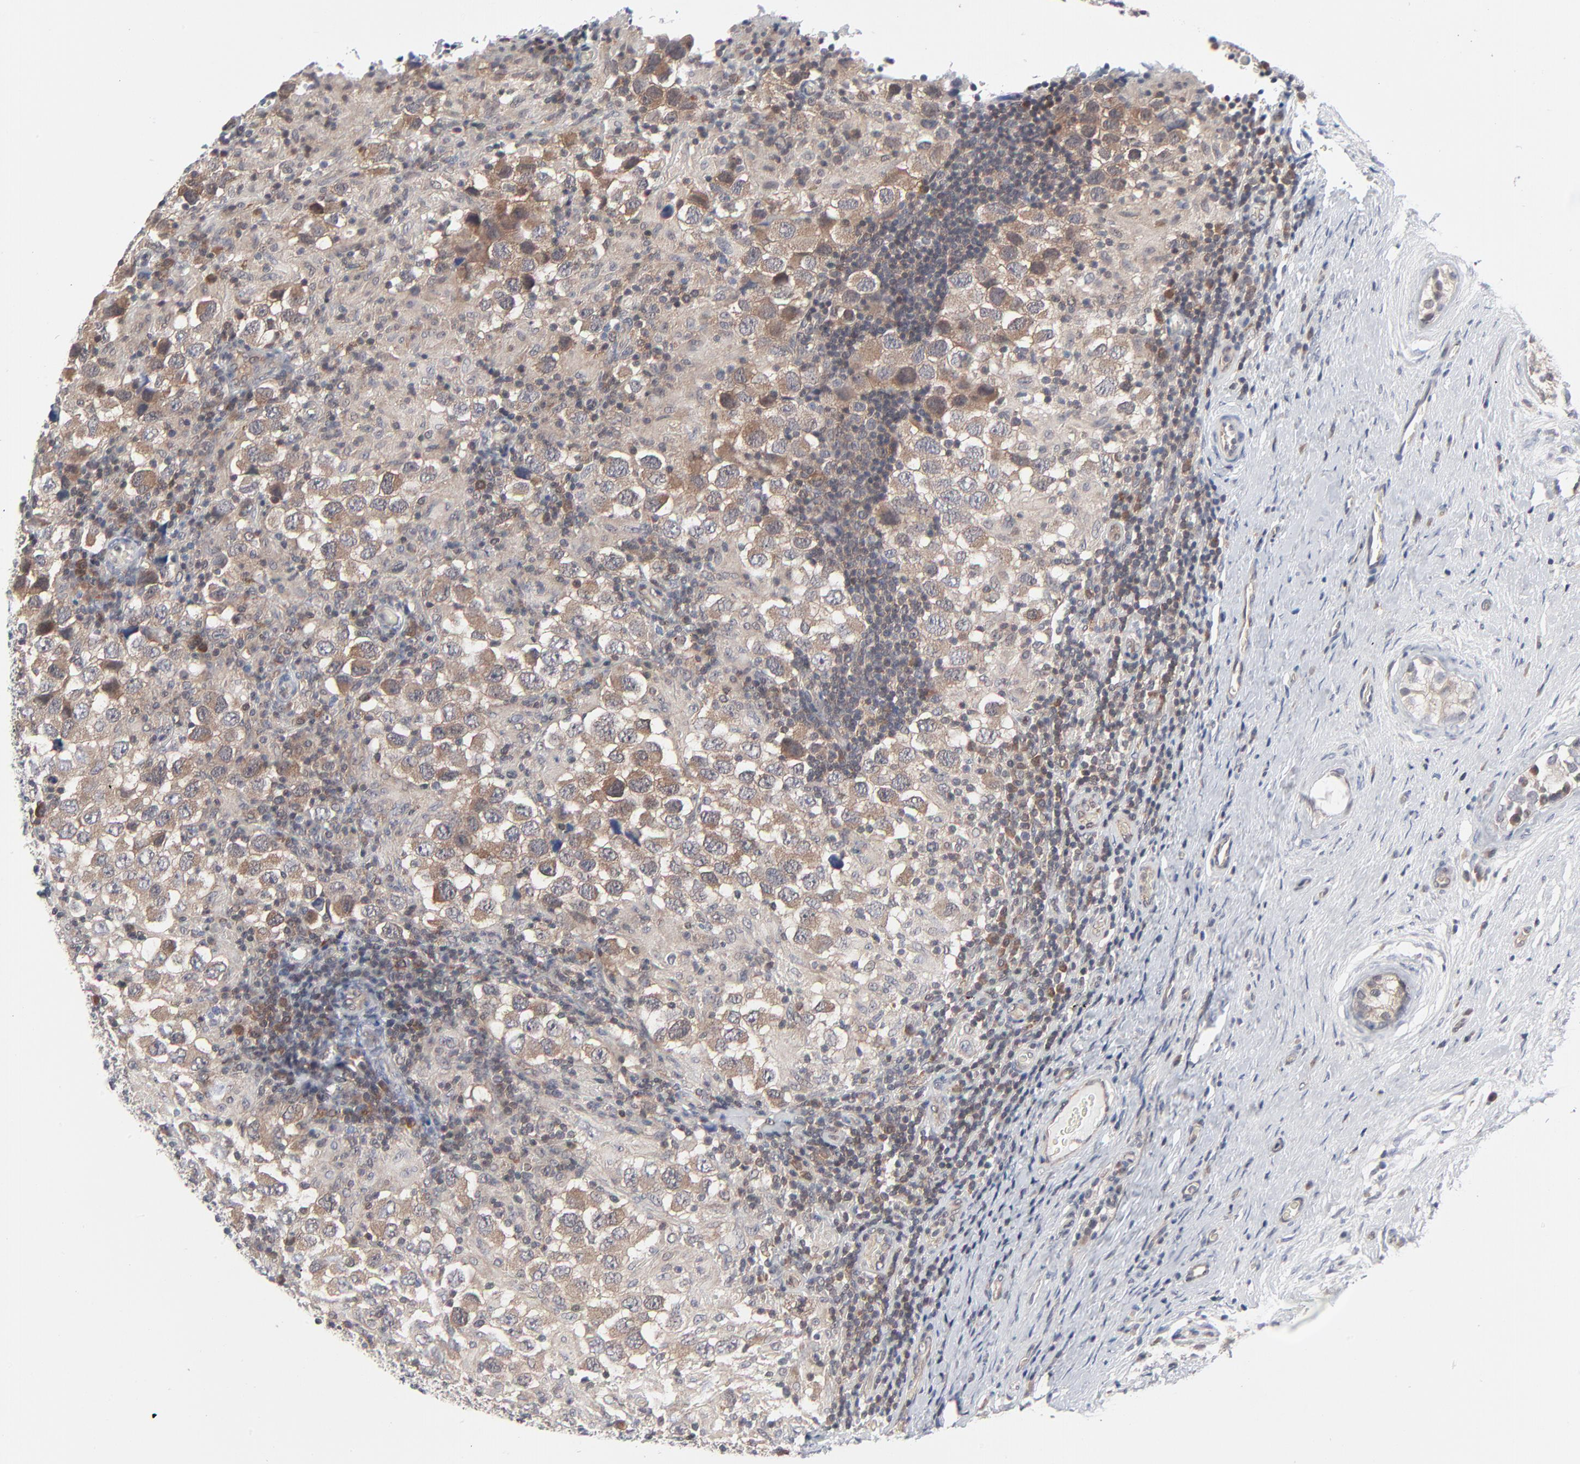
{"staining": {"intensity": "weak", "quantity": ">75%", "location": "cytoplasmic/membranous"}, "tissue": "testis cancer", "cell_type": "Tumor cells", "image_type": "cancer", "snomed": [{"axis": "morphology", "description": "Carcinoma, Embryonal, NOS"}, {"axis": "topography", "description": "Testis"}], "caption": "IHC image of embryonal carcinoma (testis) stained for a protein (brown), which demonstrates low levels of weak cytoplasmic/membranous staining in about >75% of tumor cells.", "gene": "RPS6KB1", "patient": {"sex": "male", "age": 21}}